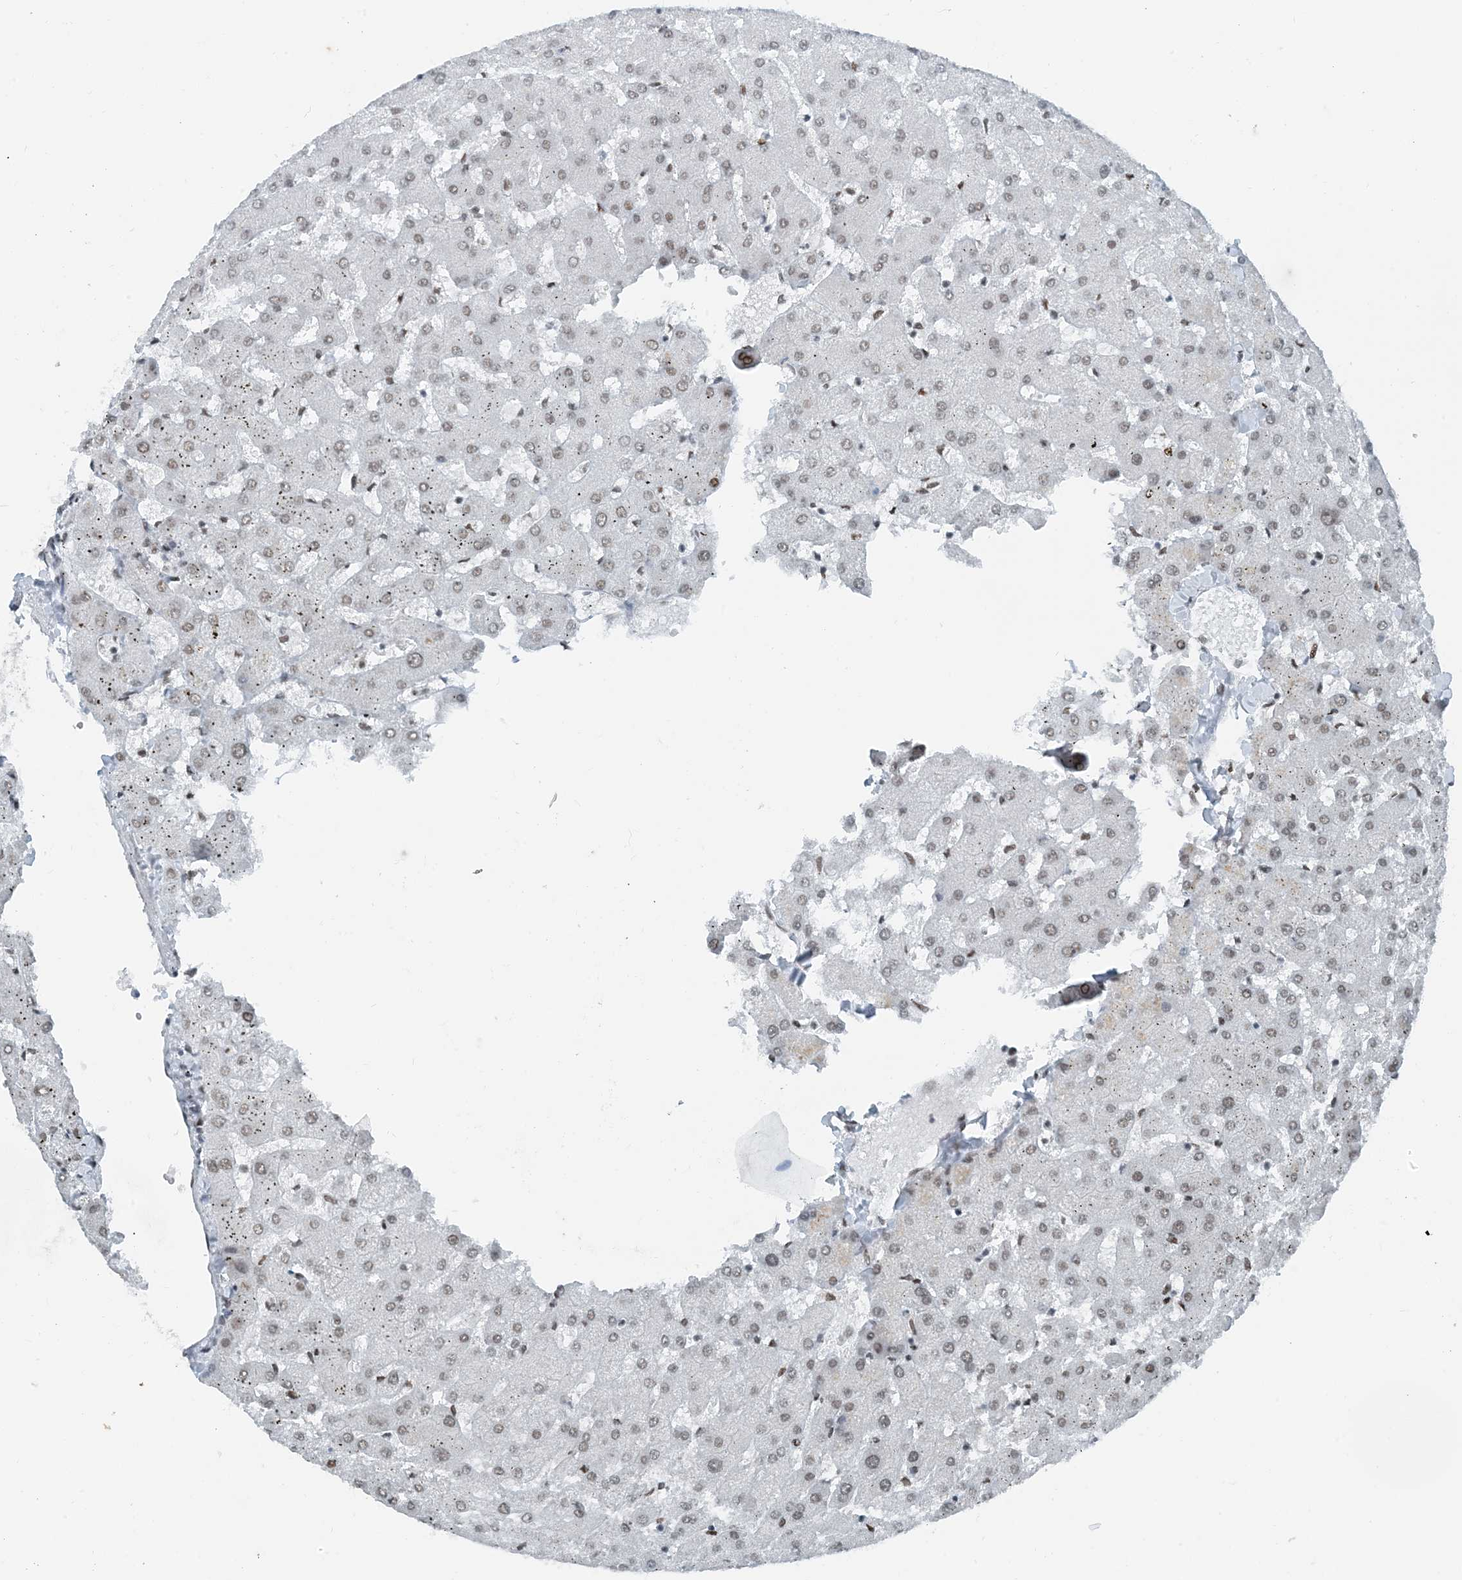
{"staining": {"intensity": "moderate", "quantity": "25%-75%", "location": "nuclear"}, "tissue": "liver", "cell_type": "Cholangiocytes", "image_type": "normal", "snomed": [{"axis": "morphology", "description": "Normal tissue, NOS"}, {"axis": "topography", "description": "Liver"}], "caption": "IHC (DAB (3,3'-diaminobenzidine)) staining of normal liver shows moderate nuclear protein positivity in about 25%-75% of cholangiocytes.", "gene": "ZNF500", "patient": {"sex": "female", "age": 63}}